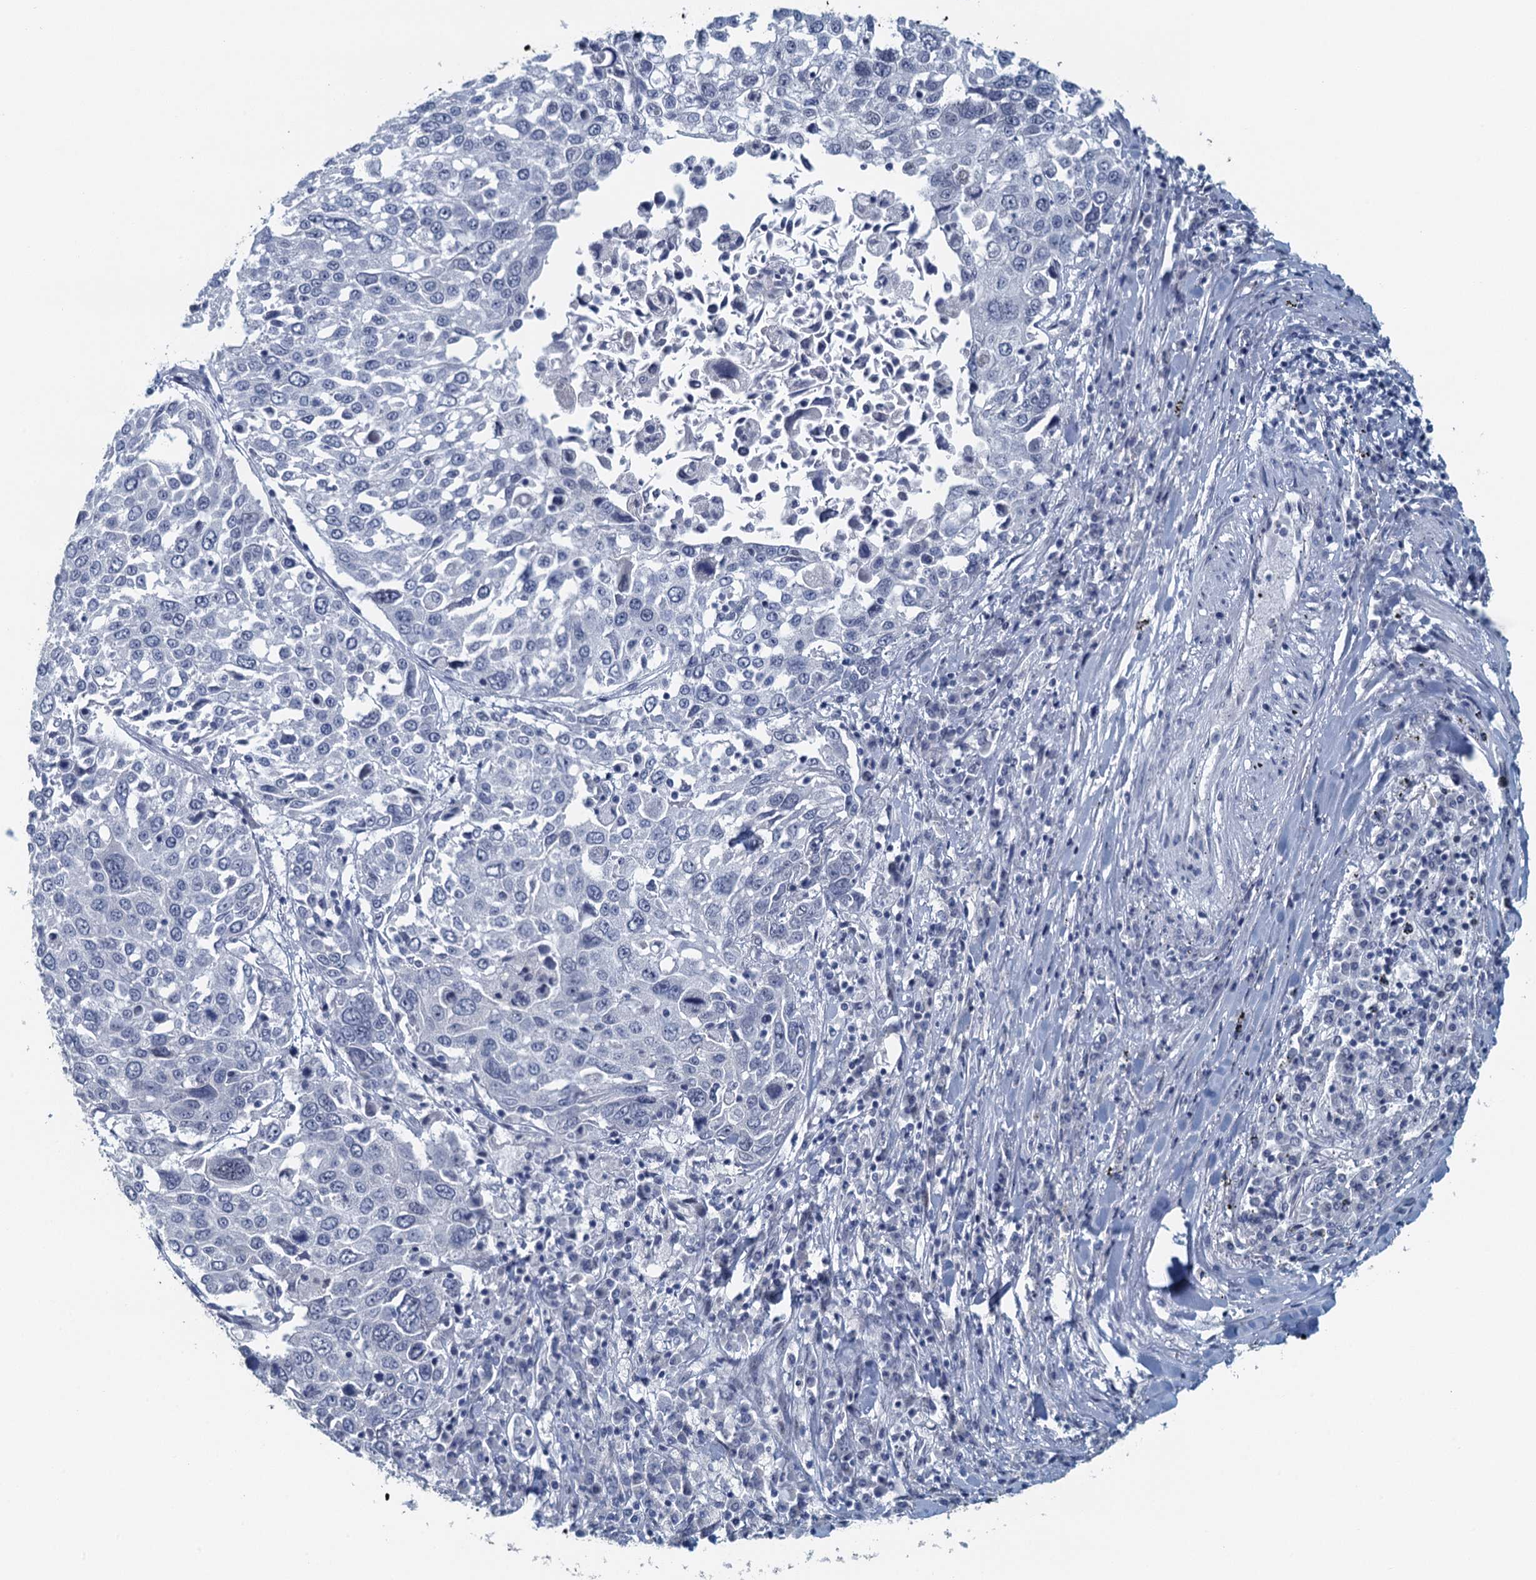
{"staining": {"intensity": "negative", "quantity": "none", "location": "none"}, "tissue": "lung cancer", "cell_type": "Tumor cells", "image_type": "cancer", "snomed": [{"axis": "morphology", "description": "Squamous cell carcinoma, NOS"}, {"axis": "topography", "description": "Lung"}], "caption": "Immunohistochemistry photomicrograph of lung squamous cell carcinoma stained for a protein (brown), which displays no expression in tumor cells.", "gene": "TTLL9", "patient": {"sex": "male", "age": 65}}